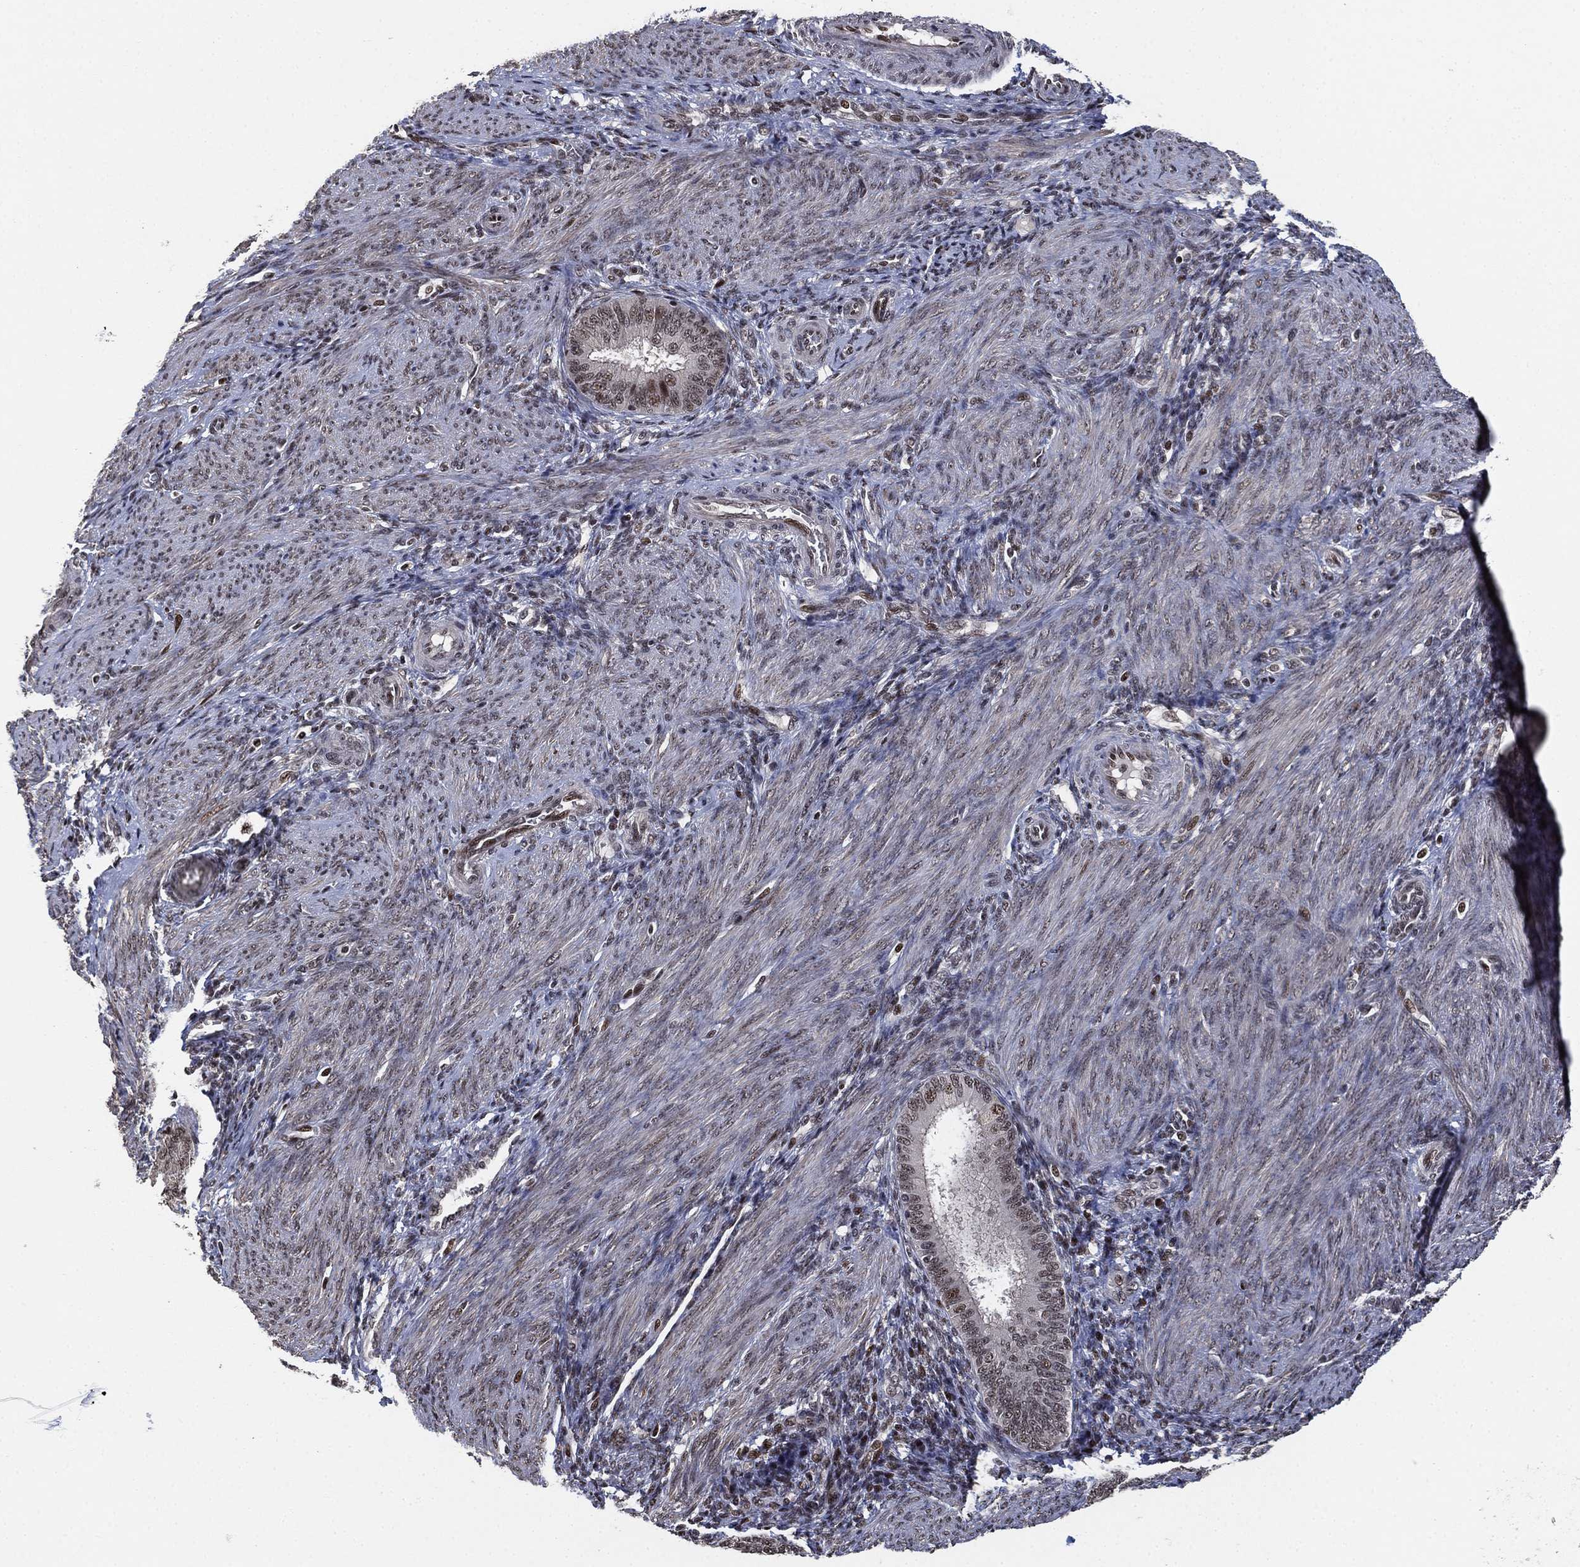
{"staining": {"intensity": "moderate", "quantity": "<25%", "location": "nuclear"}, "tissue": "endometrium", "cell_type": "Cells in endometrial stroma", "image_type": "normal", "snomed": [{"axis": "morphology", "description": "Normal tissue, NOS"}, {"axis": "topography", "description": "Endometrium"}], "caption": "Immunohistochemical staining of unremarkable human endometrium displays low levels of moderate nuclear positivity in approximately <25% of cells in endometrial stroma. (DAB (3,3'-diaminobenzidine) = brown stain, brightfield microscopy at high magnification).", "gene": "ZSCAN30", "patient": {"sex": "female", "age": 39}}